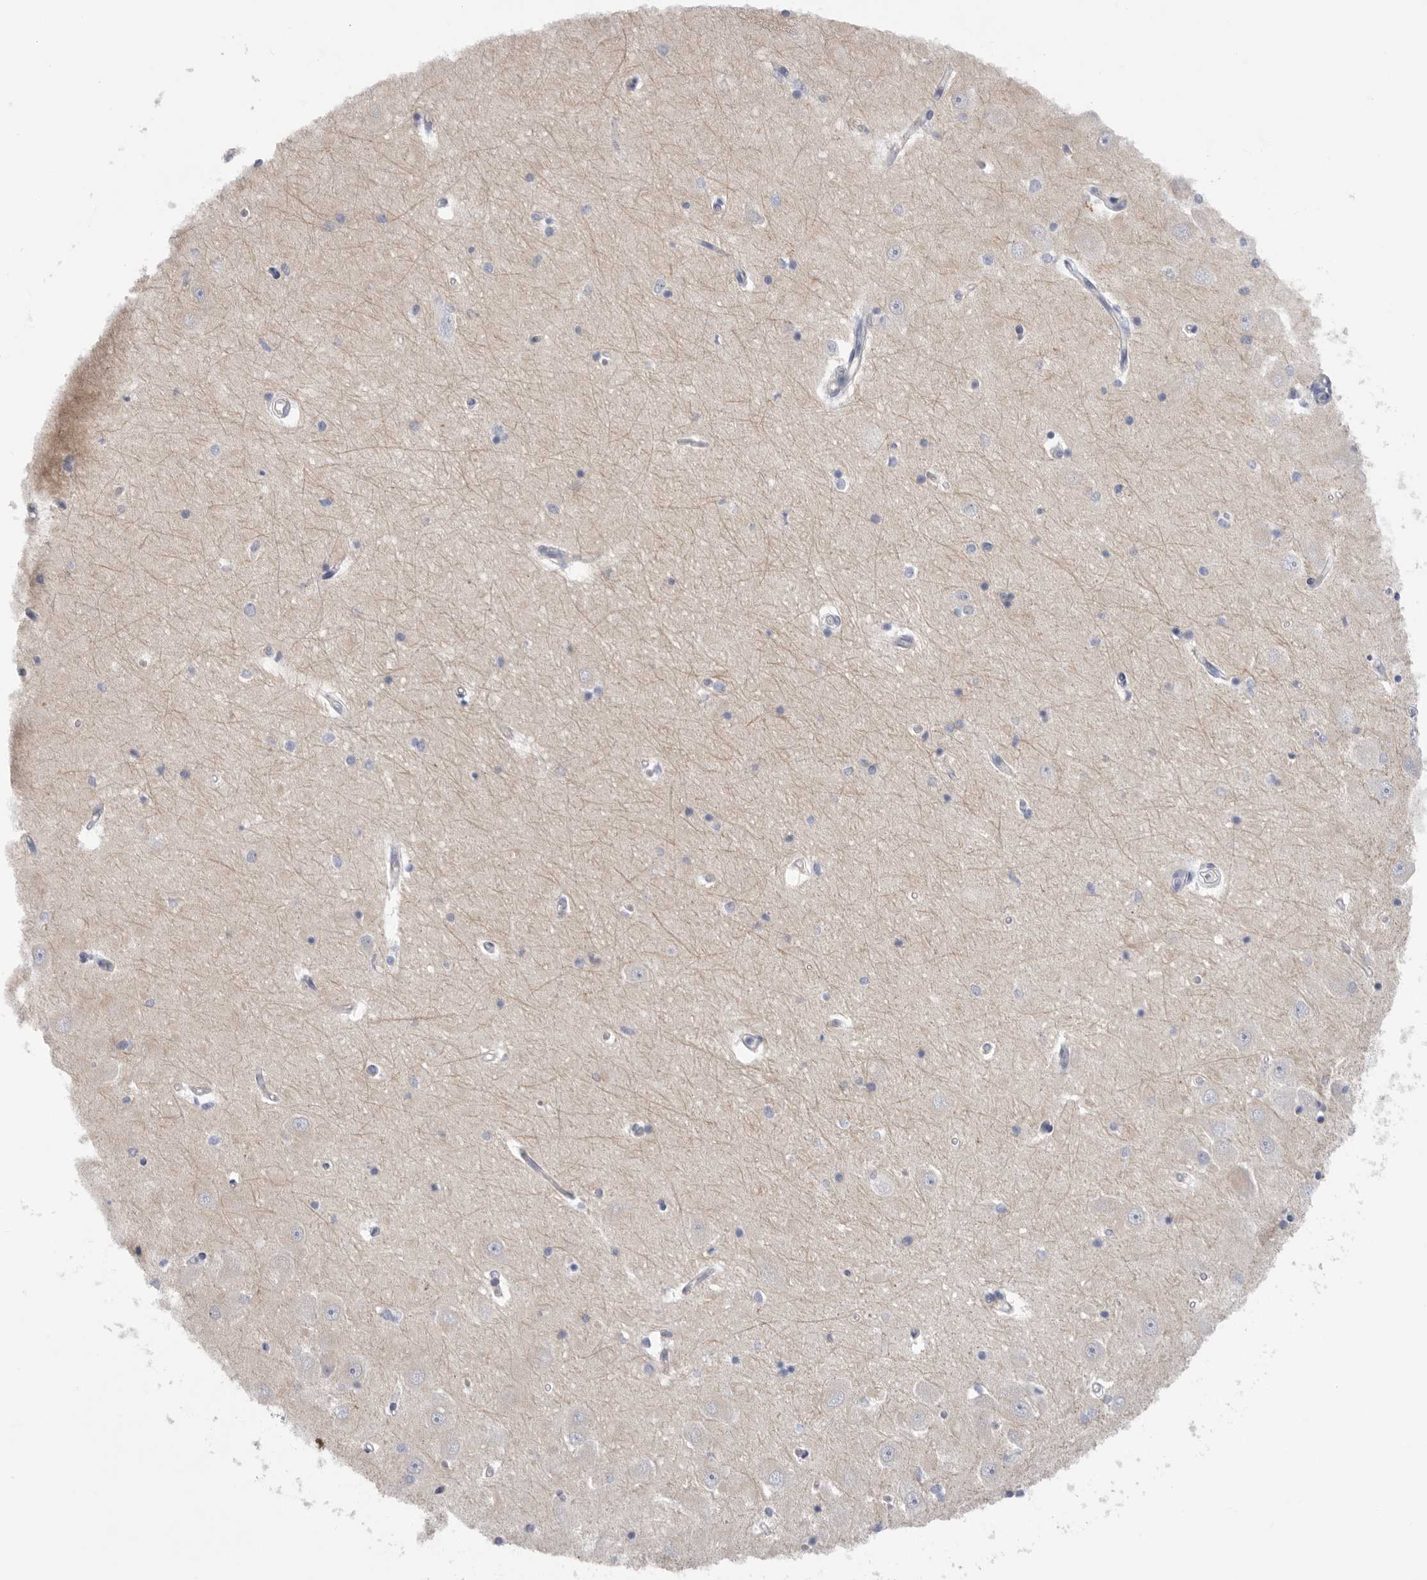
{"staining": {"intensity": "negative", "quantity": "none", "location": "none"}, "tissue": "hippocampus", "cell_type": "Glial cells", "image_type": "normal", "snomed": [{"axis": "morphology", "description": "Normal tissue, NOS"}, {"axis": "topography", "description": "Hippocampus"}], "caption": "This histopathology image is of unremarkable hippocampus stained with immunohistochemistry to label a protein in brown with the nuclei are counter-stained blue. There is no staining in glial cells.", "gene": "MTFR1L", "patient": {"sex": "male", "age": 45}}